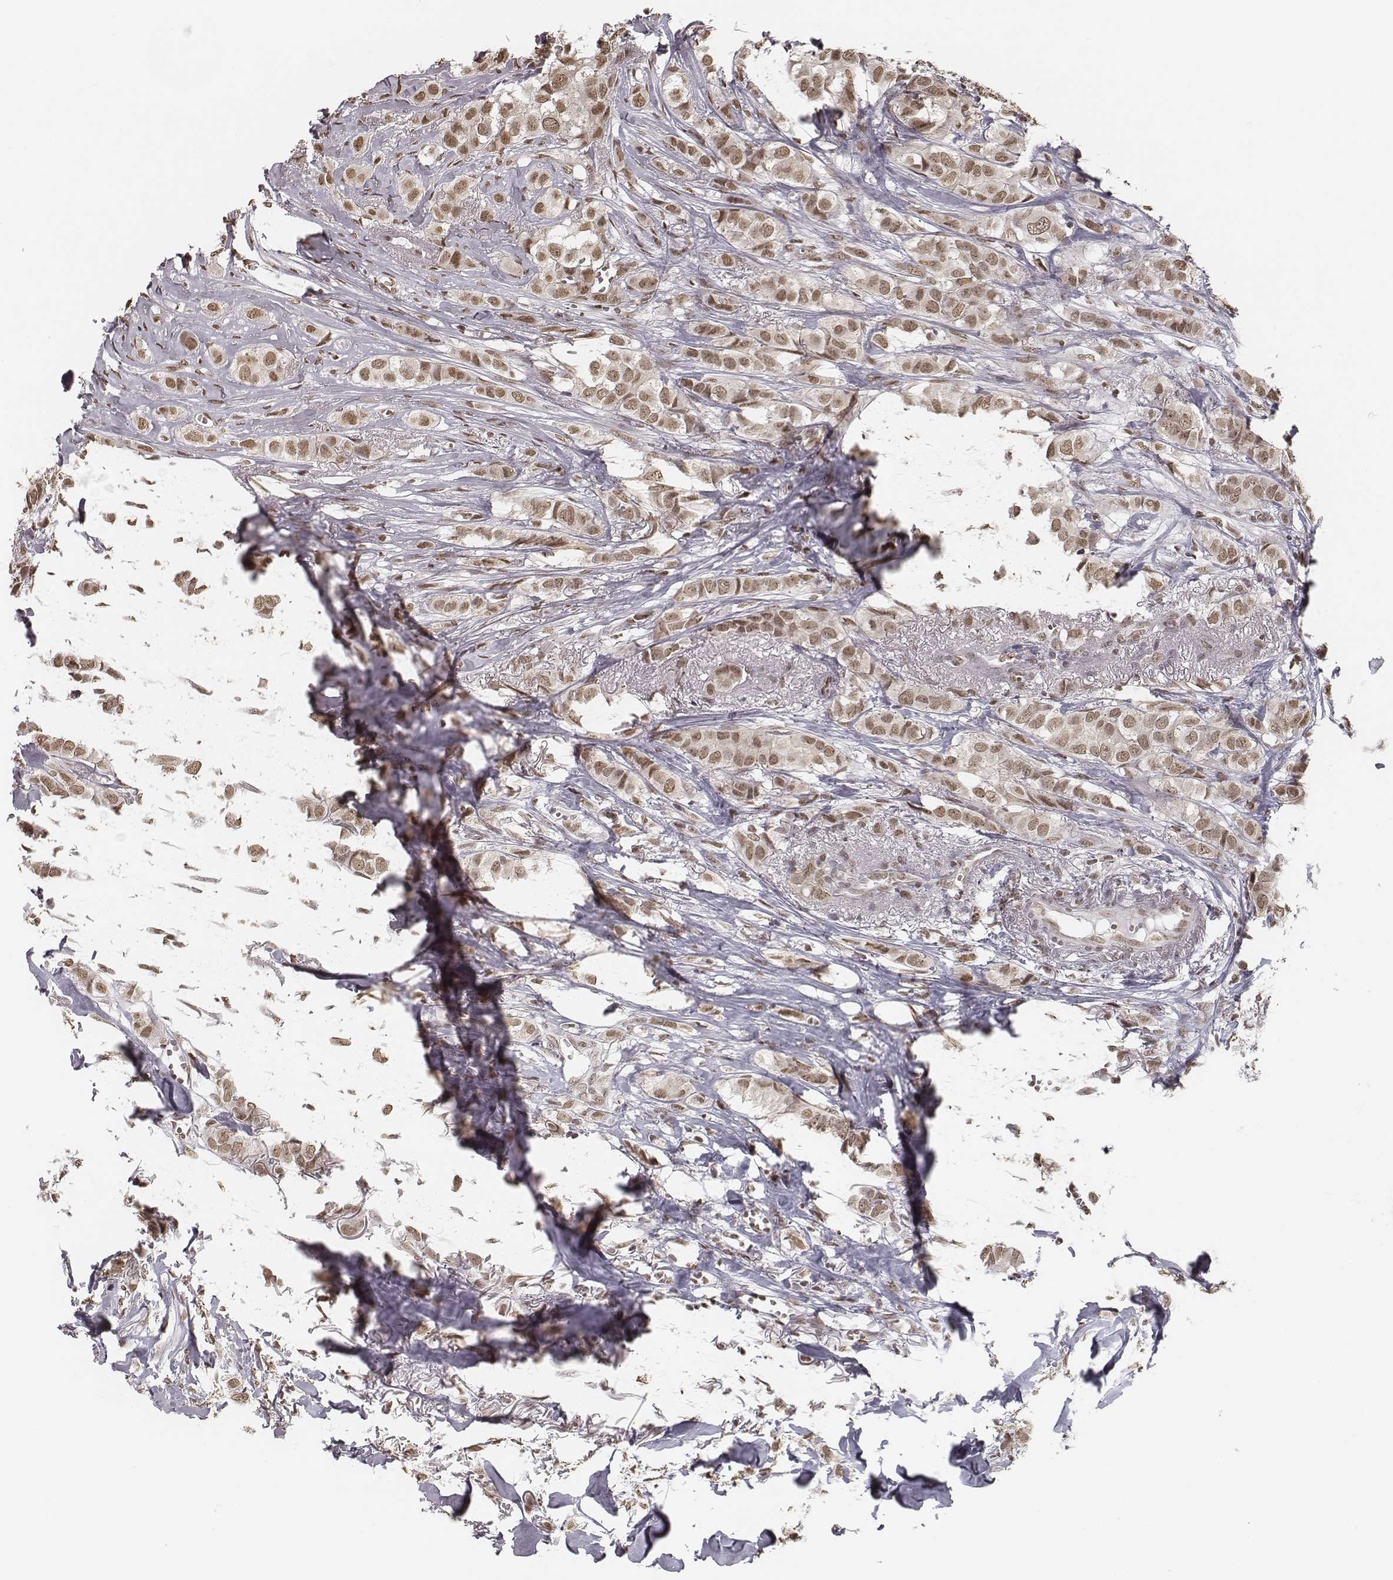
{"staining": {"intensity": "moderate", "quantity": ">75%", "location": "nuclear"}, "tissue": "breast cancer", "cell_type": "Tumor cells", "image_type": "cancer", "snomed": [{"axis": "morphology", "description": "Duct carcinoma"}, {"axis": "topography", "description": "Breast"}], "caption": "Protein positivity by IHC exhibits moderate nuclear positivity in approximately >75% of tumor cells in breast cancer. The protein of interest is shown in brown color, while the nuclei are stained blue.", "gene": "HMGA2", "patient": {"sex": "female", "age": 85}}